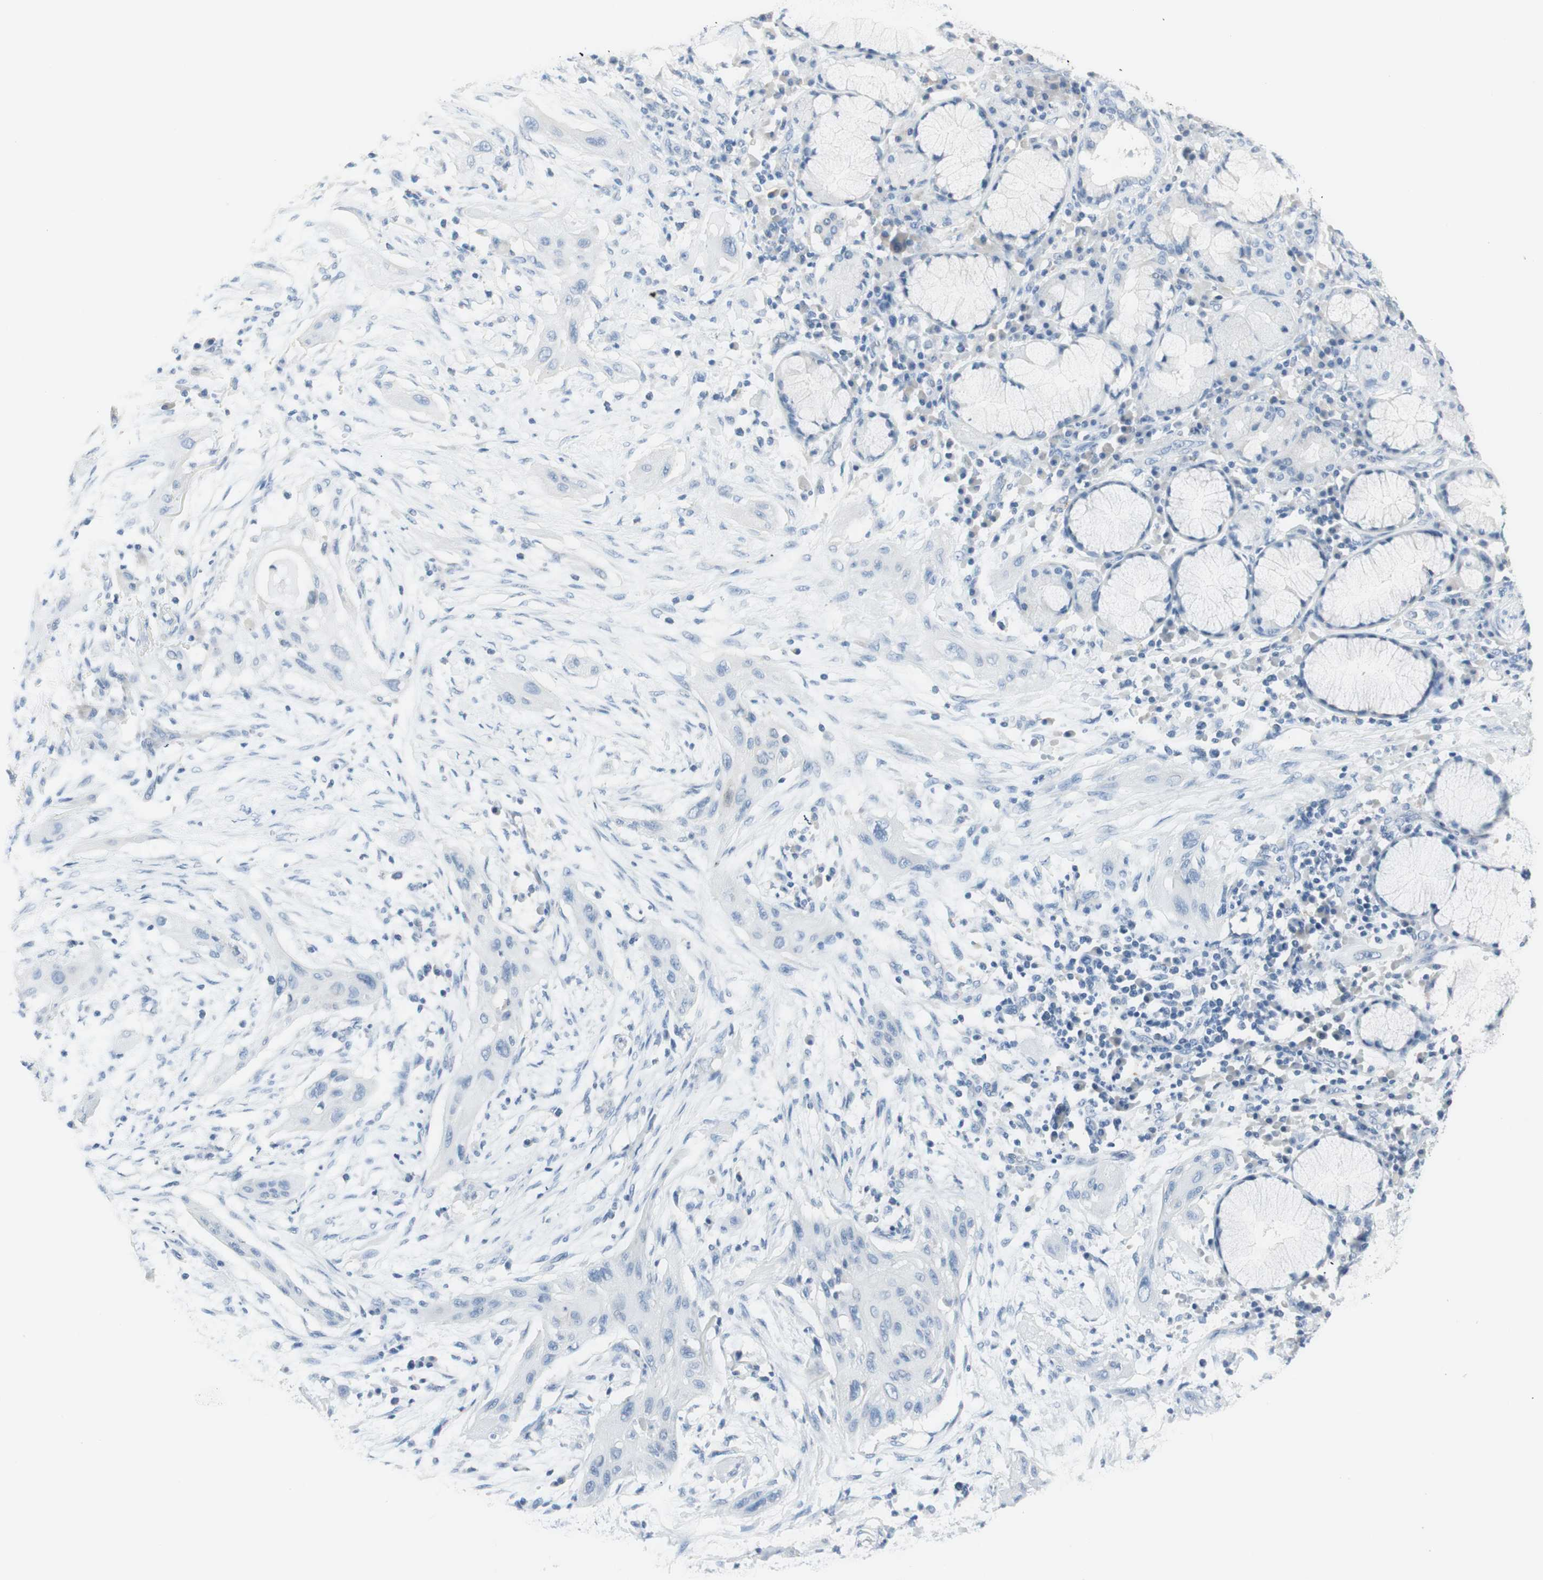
{"staining": {"intensity": "negative", "quantity": "none", "location": "none"}, "tissue": "lung cancer", "cell_type": "Tumor cells", "image_type": "cancer", "snomed": [{"axis": "morphology", "description": "Squamous cell carcinoma, NOS"}, {"axis": "topography", "description": "Lung"}], "caption": "This is an immunohistochemistry histopathology image of human lung squamous cell carcinoma. There is no staining in tumor cells.", "gene": "ART3", "patient": {"sex": "female", "age": 47}}